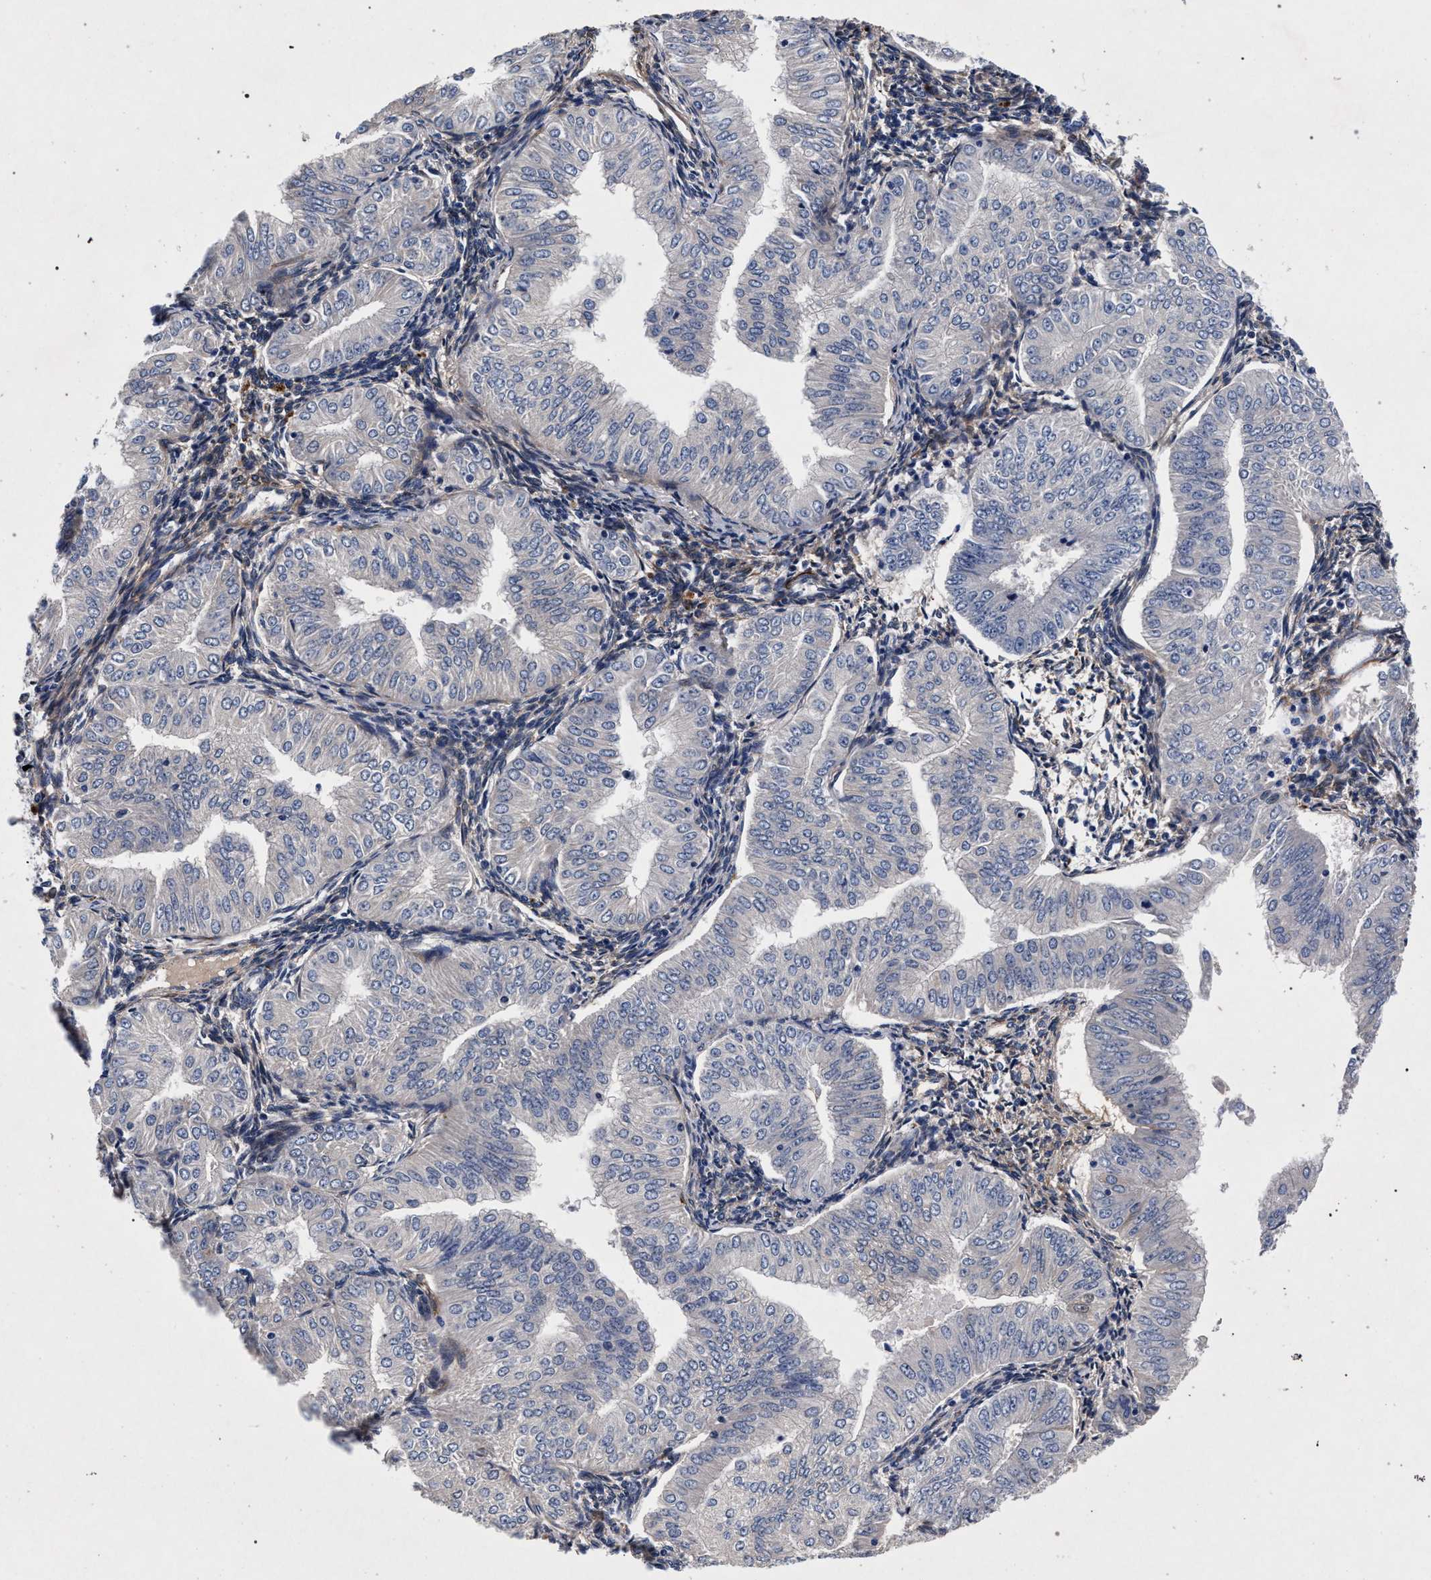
{"staining": {"intensity": "negative", "quantity": "none", "location": "none"}, "tissue": "endometrial cancer", "cell_type": "Tumor cells", "image_type": "cancer", "snomed": [{"axis": "morphology", "description": "Normal tissue, NOS"}, {"axis": "morphology", "description": "Adenocarcinoma, NOS"}, {"axis": "topography", "description": "Endometrium"}], "caption": "IHC photomicrograph of endometrial adenocarcinoma stained for a protein (brown), which displays no expression in tumor cells.", "gene": "NEK7", "patient": {"sex": "female", "age": 53}}